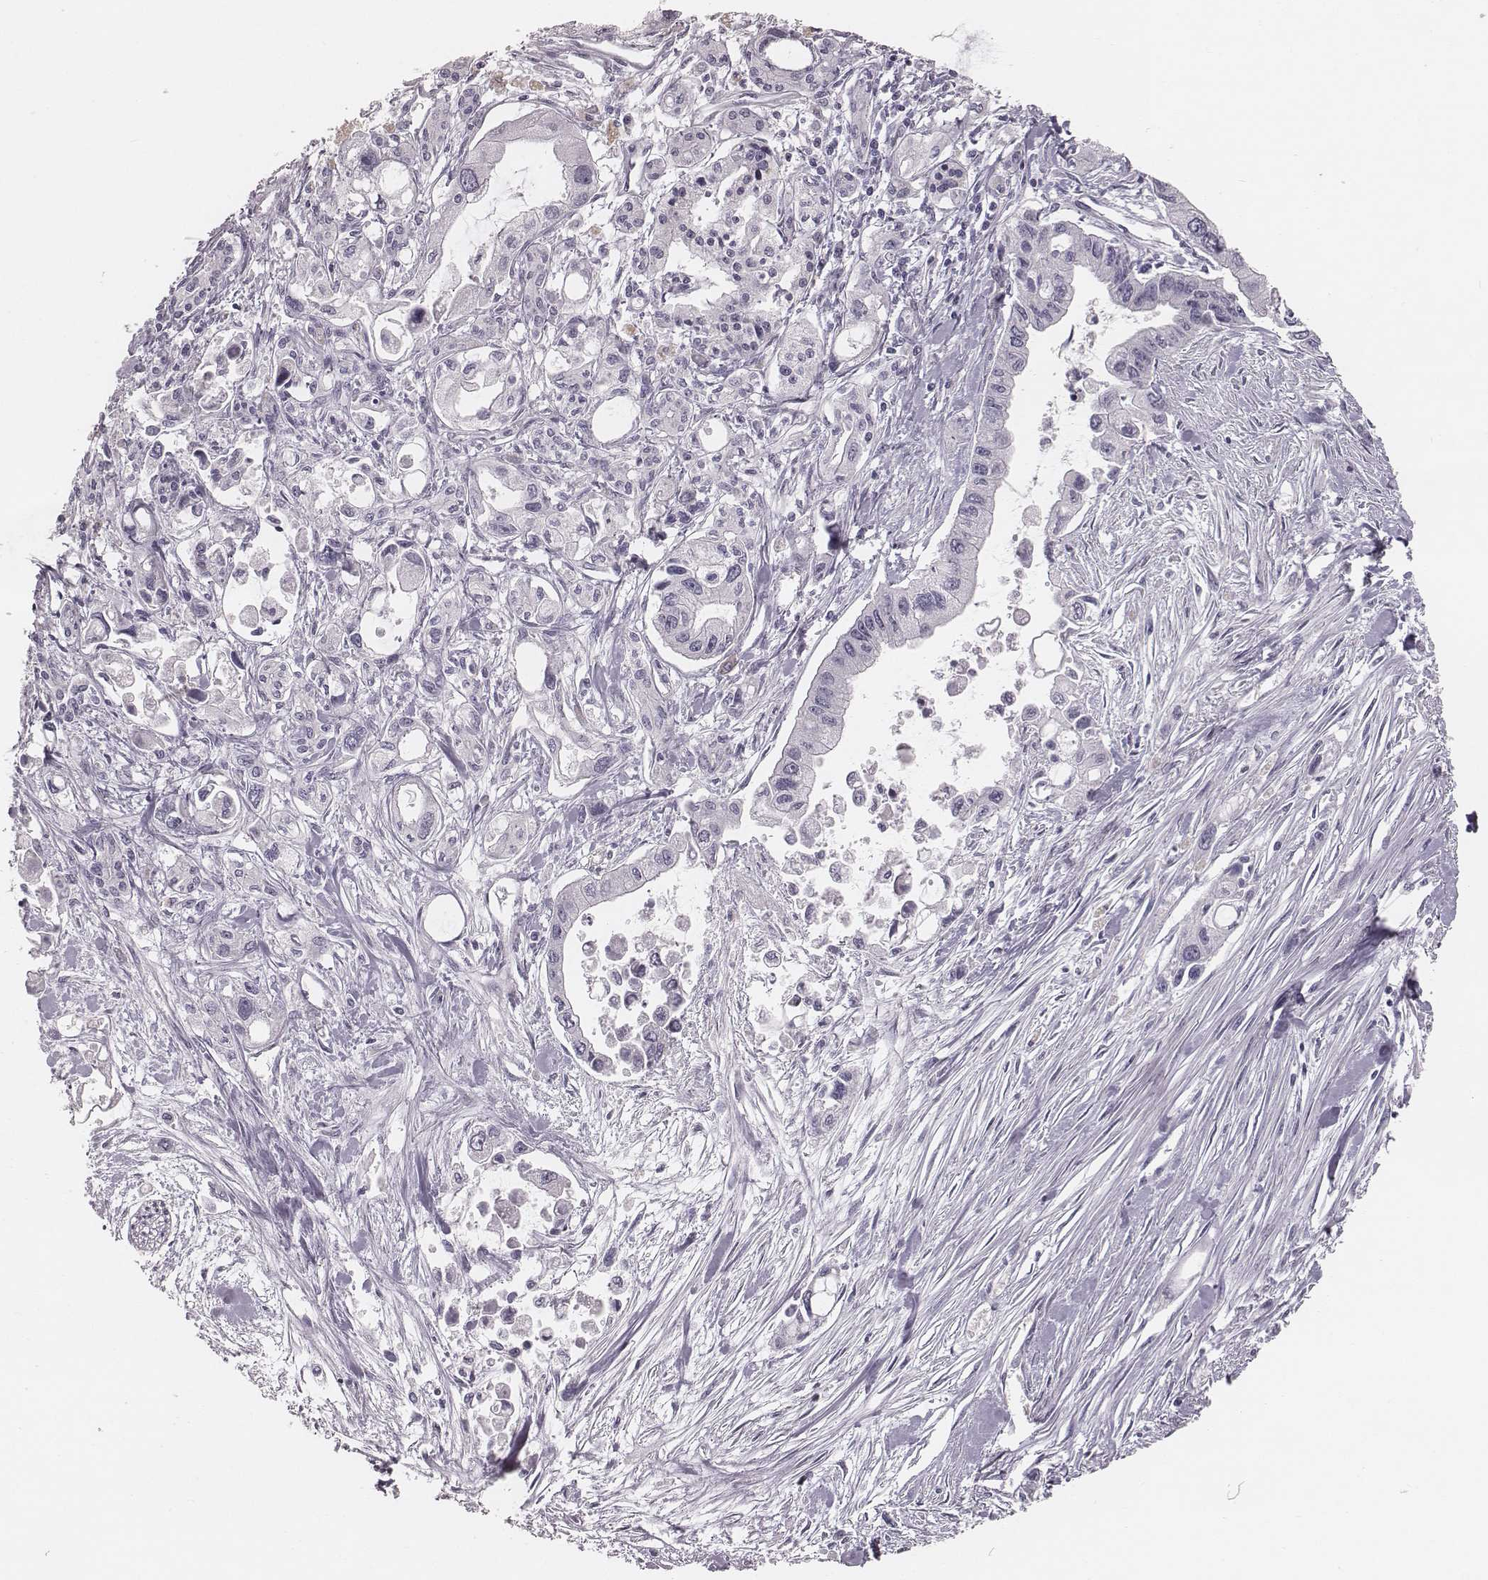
{"staining": {"intensity": "negative", "quantity": "none", "location": "none"}, "tissue": "pancreatic cancer", "cell_type": "Tumor cells", "image_type": "cancer", "snomed": [{"axis": "morphology", "description": "Adenocarcinoma, NOS"}, {"axis": "topography", "description": "Pancreas"}], "caption": "Human pancreatic adenocarcinoma stained for a protein using IHC displays no positivity in tumor cells.", "gene": "SPA17", "patient": {"sex": "female", "age": 61}}